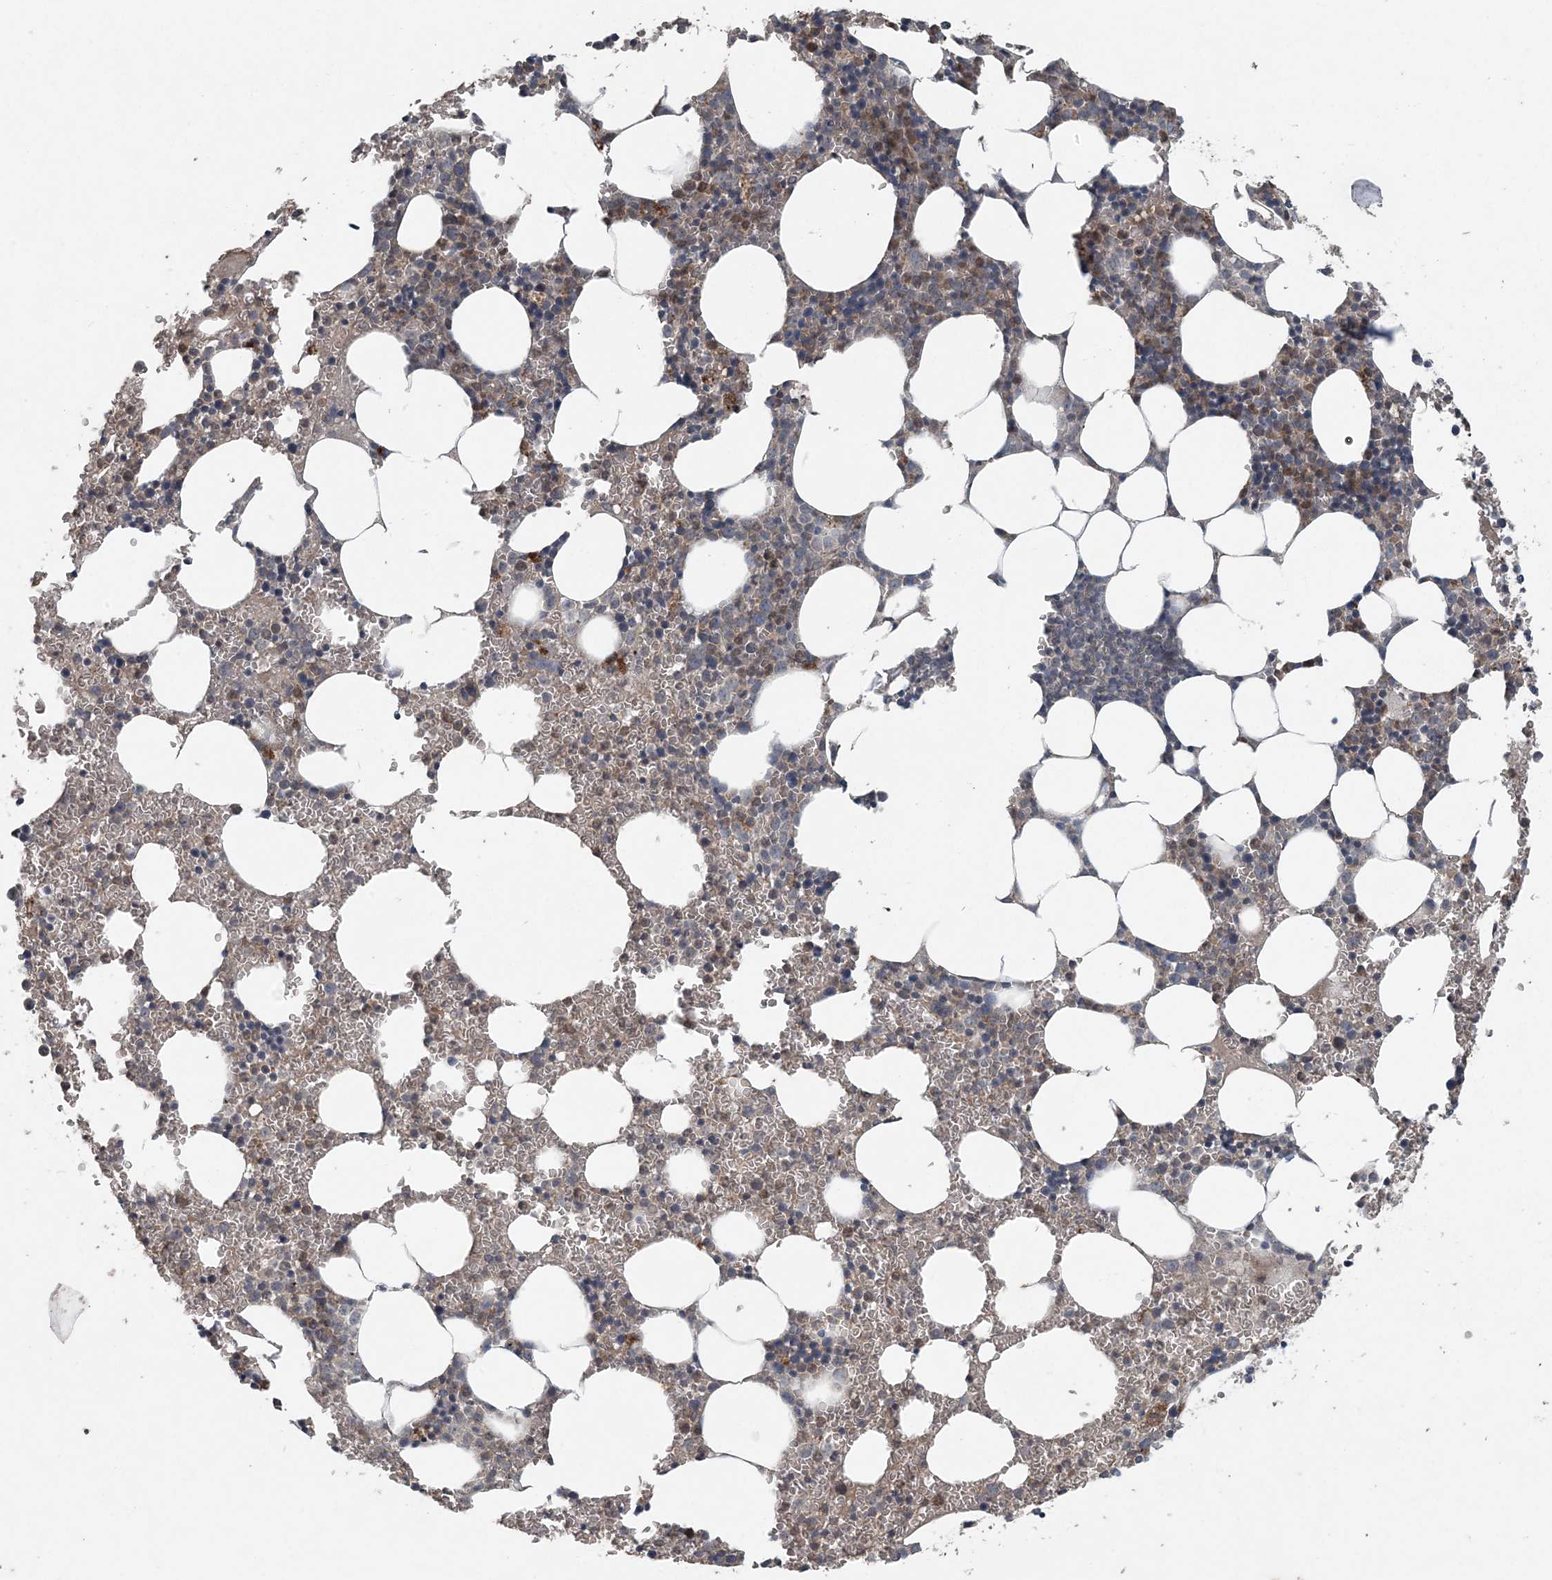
{"staining": {"intensity": "weak", "quantity": "25%-75%", "location": "cytoplasmic/membranous"}, "tissue": "bone marrow", "cell_type": "Hematopoietic cells", "image_type": "normal", "snomed": [{"axis": "morphology", "description": "Normal tissue, NOS"}, {"axis": "topography", "description": "Bone marrow"}], "caption": "Immunohistochemical staining of unremarkable human bone marrow shows 25%-75% levels of weak cytoplasmic/membranous protein staining in about 25%-75% of hematopoietic cells.", "gene": "MYO9B", "patient": {"sex": "female", "age": 78}}